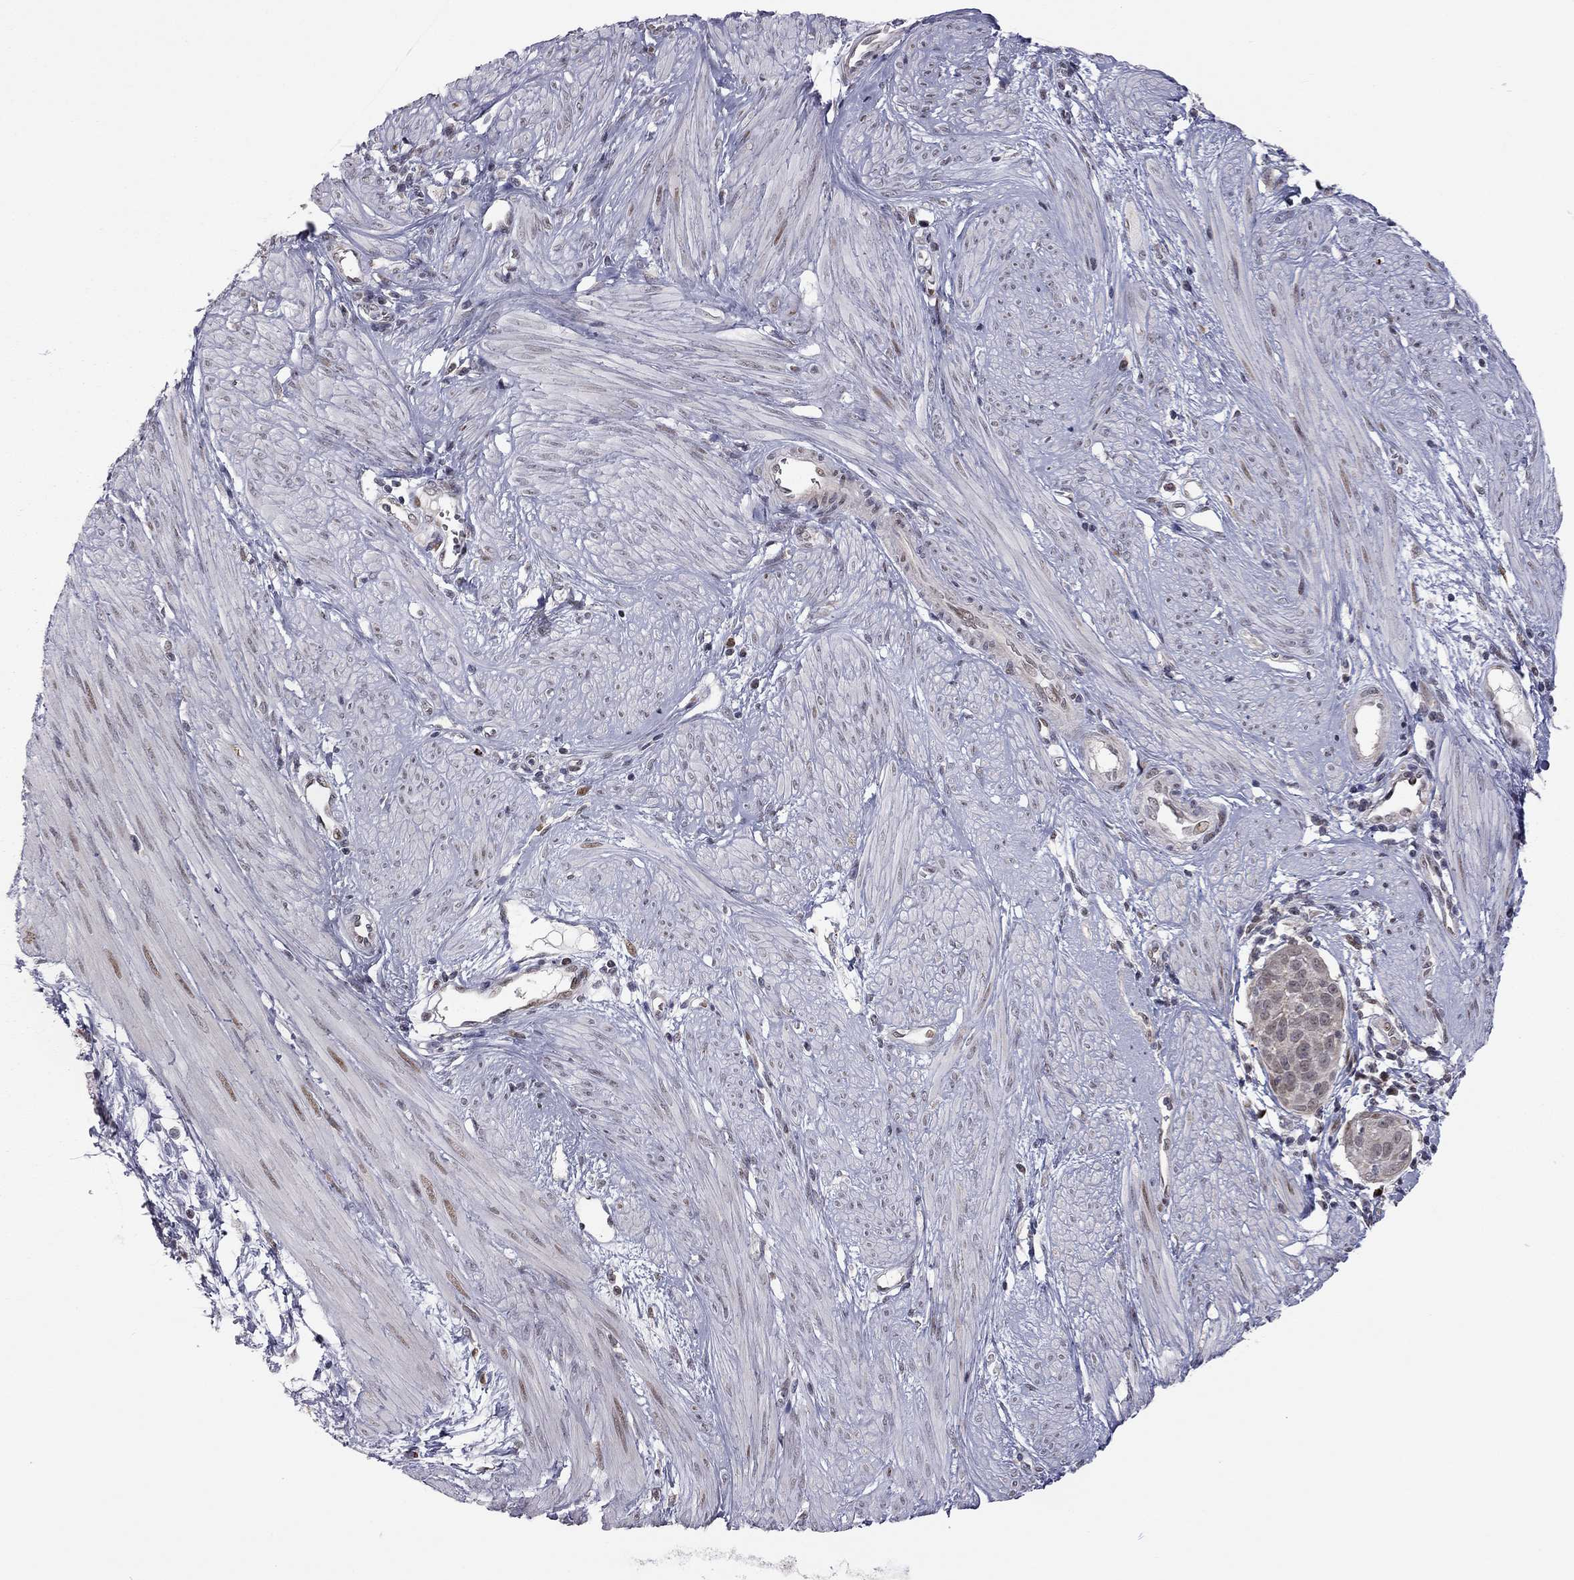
{"staining": {"intensity": "weak", "quantity": ">75%", "location": "cytoplasmic/membranous"}, "tissue": "cervical cancer", "cell_type": "Tumor cells", "image_type": "cancer", "snomed": [{"axis": "morphology", "description": "Squamous cell carcinoma, NOS"}, {"axis": "topography", "description": "Cervix"}], "caption": "Protein expression analysis of human cervical cancer (squamous cell carcinoma) reveals weak cytoplasmic/membranous positivity in about >75% of tumor cells.", "gene": "MC3R", "patient": {"sex": "female", "age": 39}}